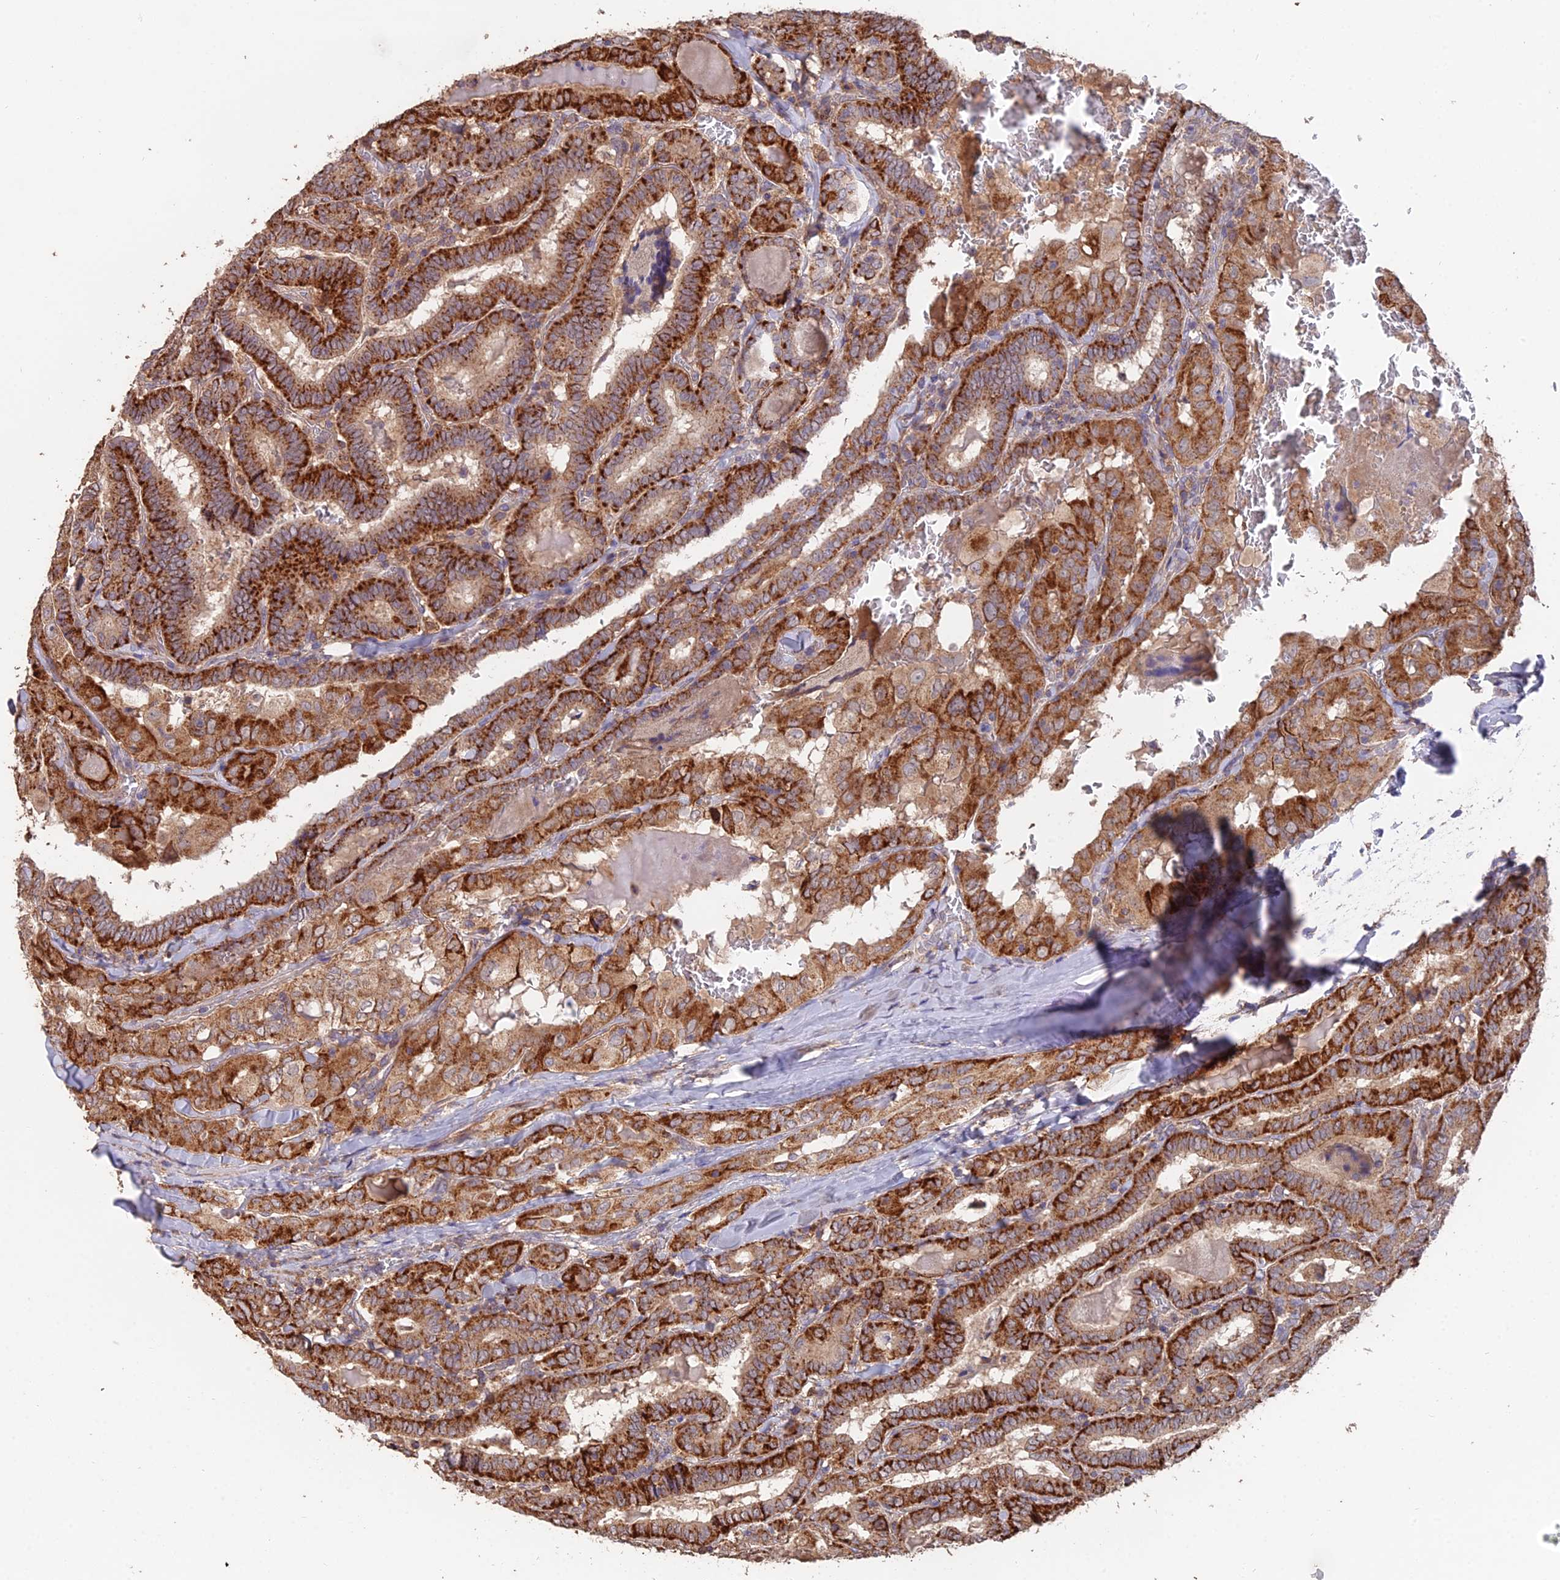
{"staining": {"intensity": "strong", "quantity": ">75%", "location": "cytoplasmic/membranous"}, "tissue": "thyroid cancer", "cell_type": "Tumor cells", "image_type": "cancer", "snomed": [{"axis": "morphology", "description": "Papillary adenocarcinoma, NOS"}, {"axis": "topography", "description": "Thyroid gland"}], "caption": "Protein staining of thyroid cancer tissue displays strong cytoplasmic/membranous staining in about >75% of tumor cells.", "gene": "IFT22", "patient": {"sex": "female", "age": 72}}